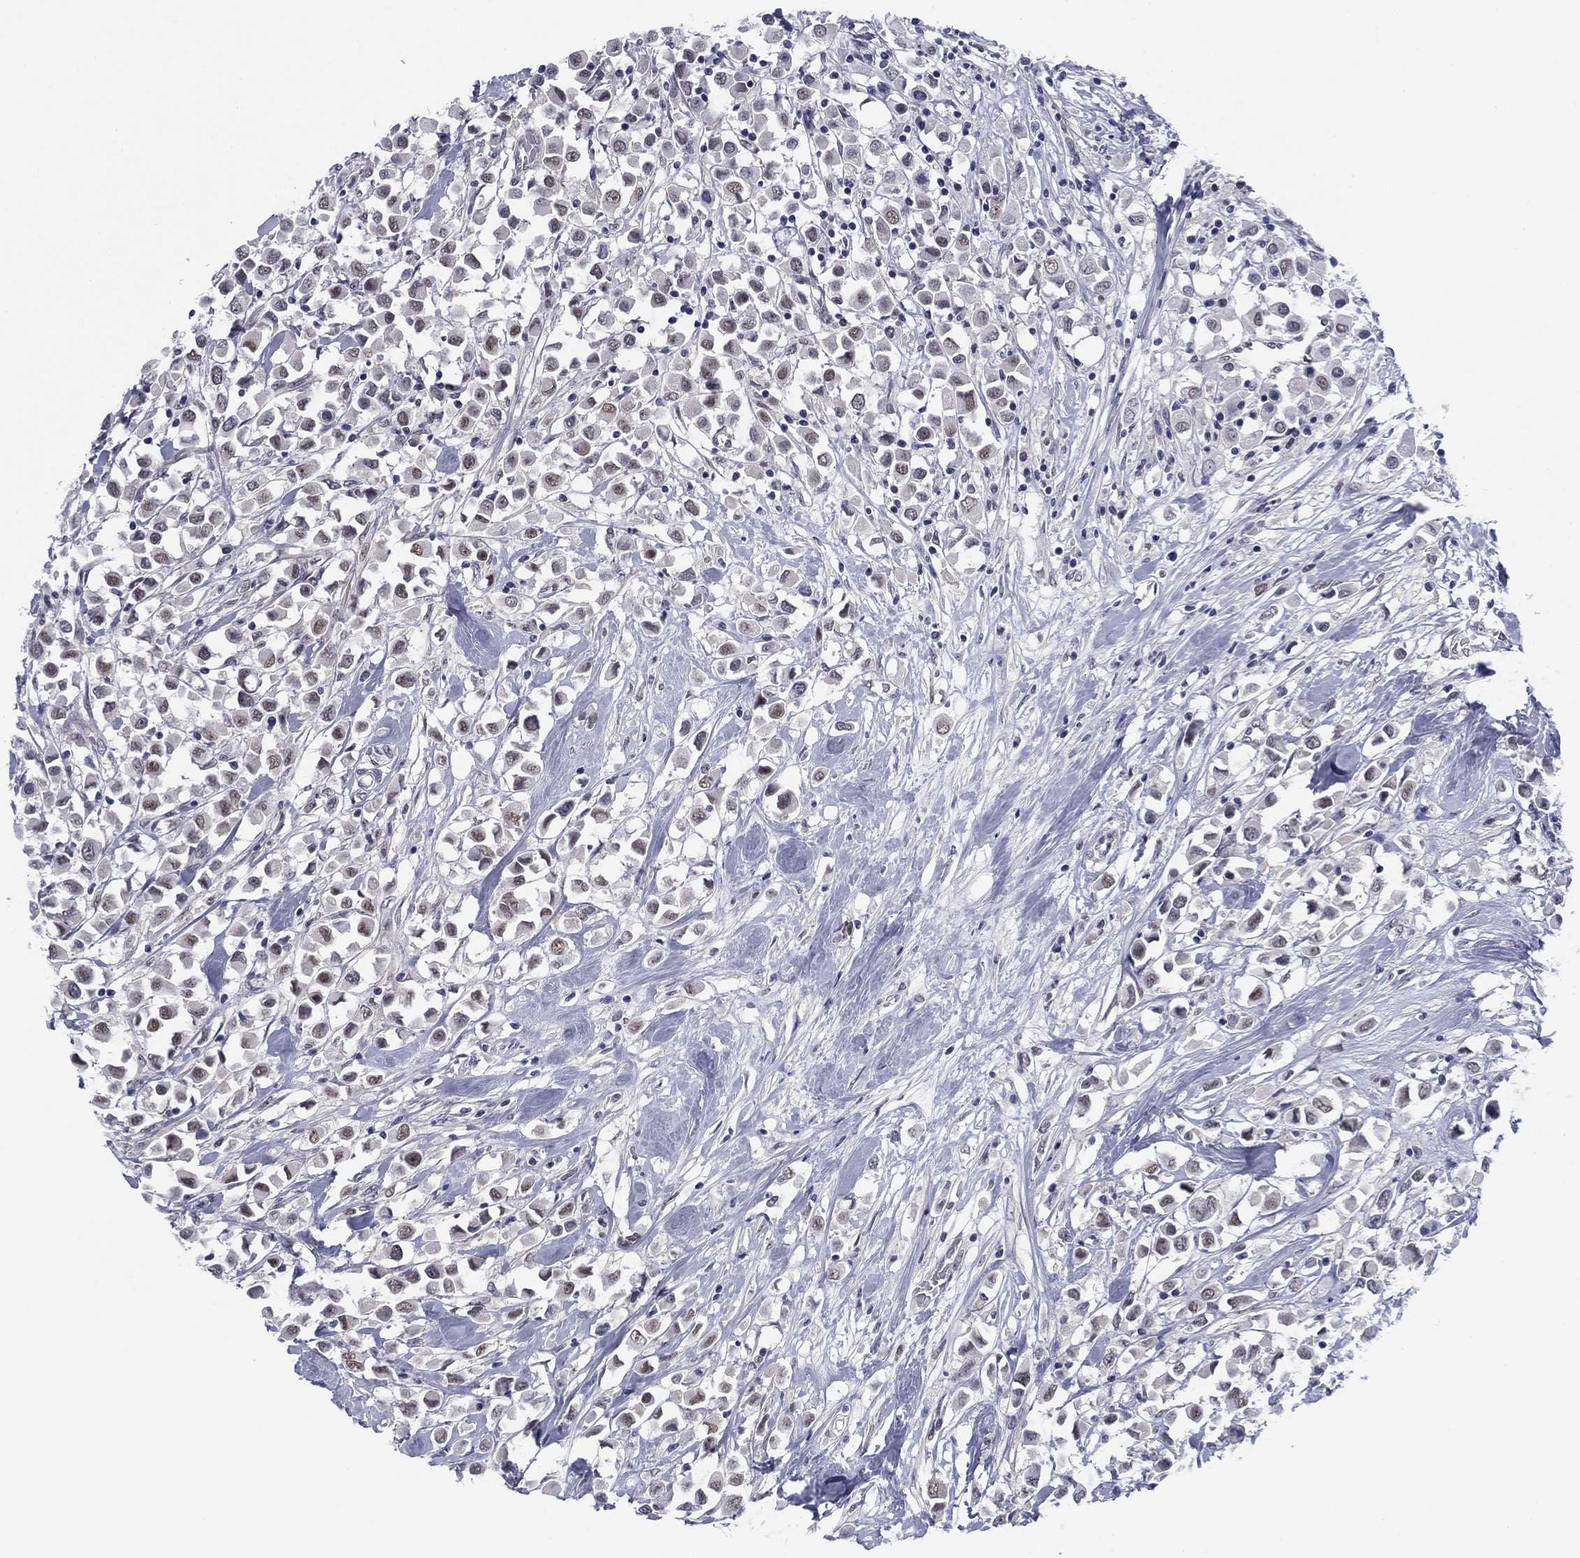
{"staining": {"intensity": "moderate", "quantity": "25%-75%", "location": "nuclear"}, "tissue": "breast cancer", "cell_type": "Tumor cells", "image_type": "cancer", "snomed": [{"axis": "morphology", "description": "Duct carcinoma"}, {"axis": "topography", "description": "Breast"}], "caption": "IHC image of human breast cancer (infiltrating ductal carcinoma) stained for a protein (brown), which displays medium levels of moderate nuclear staining in approximately 25%-75% of tumor cells.", "gene": "TIGD4", "patient": {"sex": "female", "age": 61}}